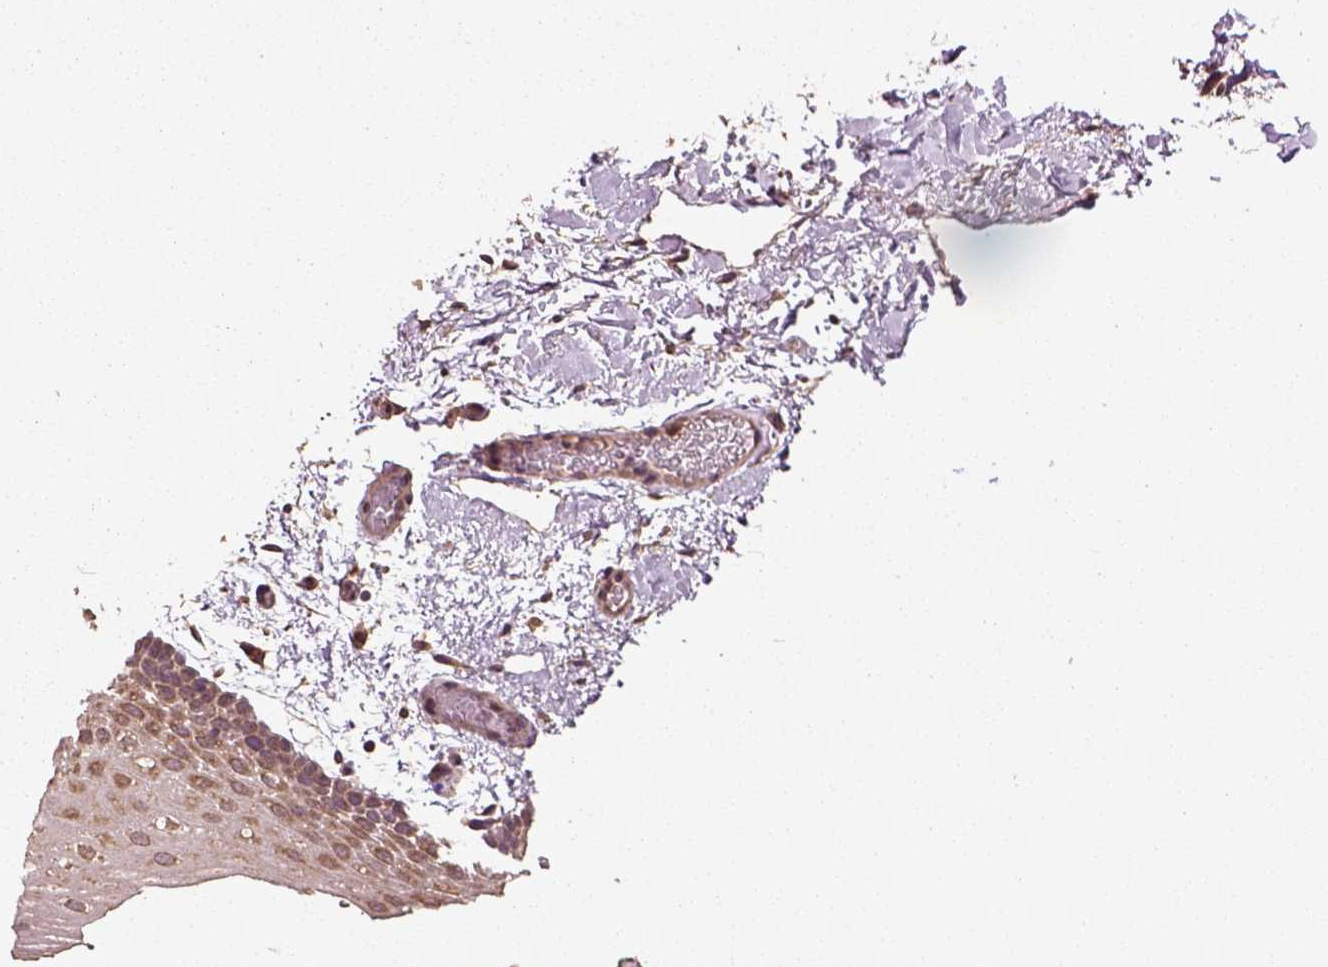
{"staining": {"intensity": "moderate", "quantity": "<25%", "location": "cytoplasmic/membranous"}, "tissue": "oral mucosa", "cell_type": "Squamous epithelial cells", "image_type": "normal", "snomed": [{"axis": "morphology", "description": "Normal tissue, NOS"}, {"axis": "topography", "description": "Oral tissue"}, {"axis": "topography", "description": "Head-Neck"}], "caption": "A brown stain highlights moderate cytoplasmic/membranous staining of a protein in squamous epithelial cells of benign oral mucosa. The staining is performed using DAB (3,3'-diaminobenzidine) brown chromogen to label protein expression. The nuclei are counter-stained blue using hematoxylin.", "gene": "ERV3", "patient": {"sex": "male", "age": 65}}